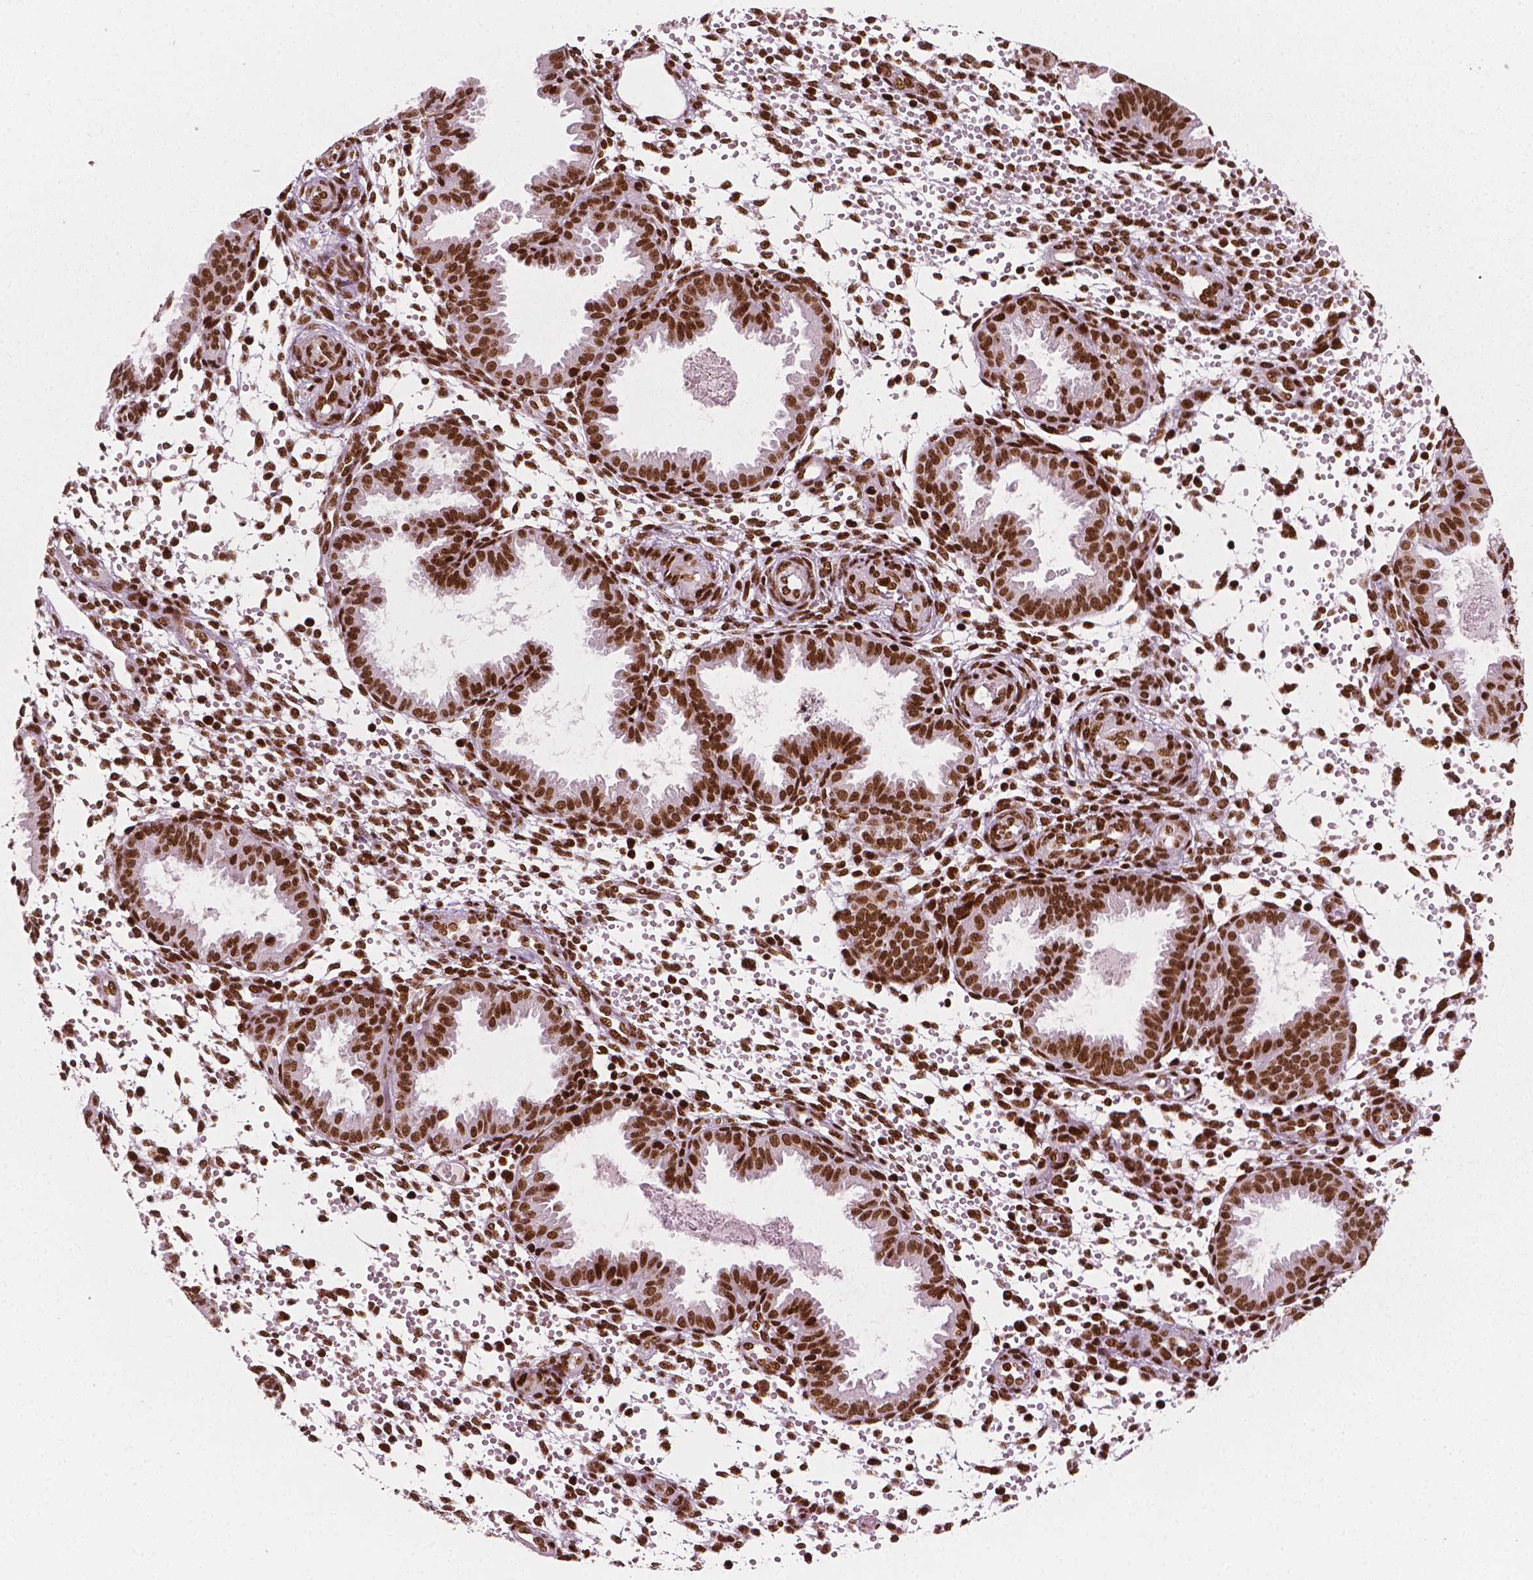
{"staining": {"intensity": "strong", "quantity": ">75%", "location": "nuclear"}, "tissue": "endometrium", "cell_type": "Cells in endometrial stroma", "image_type": "normal", "snomed": [{"axis": "morphology", "description": "Normal tissue, NOS"}, {"axis": "topography", "description": "Endometrium"}], "caption": "This micrograph displays normal endometrium stained with IHC to label a protein in brown. The nuclear of cells in endometrial stroma show strong positivity for the protein. Nuclei are counter-stained blue.", "gene": "CTCF", "patient": {"sex": "female", "age": 33}}